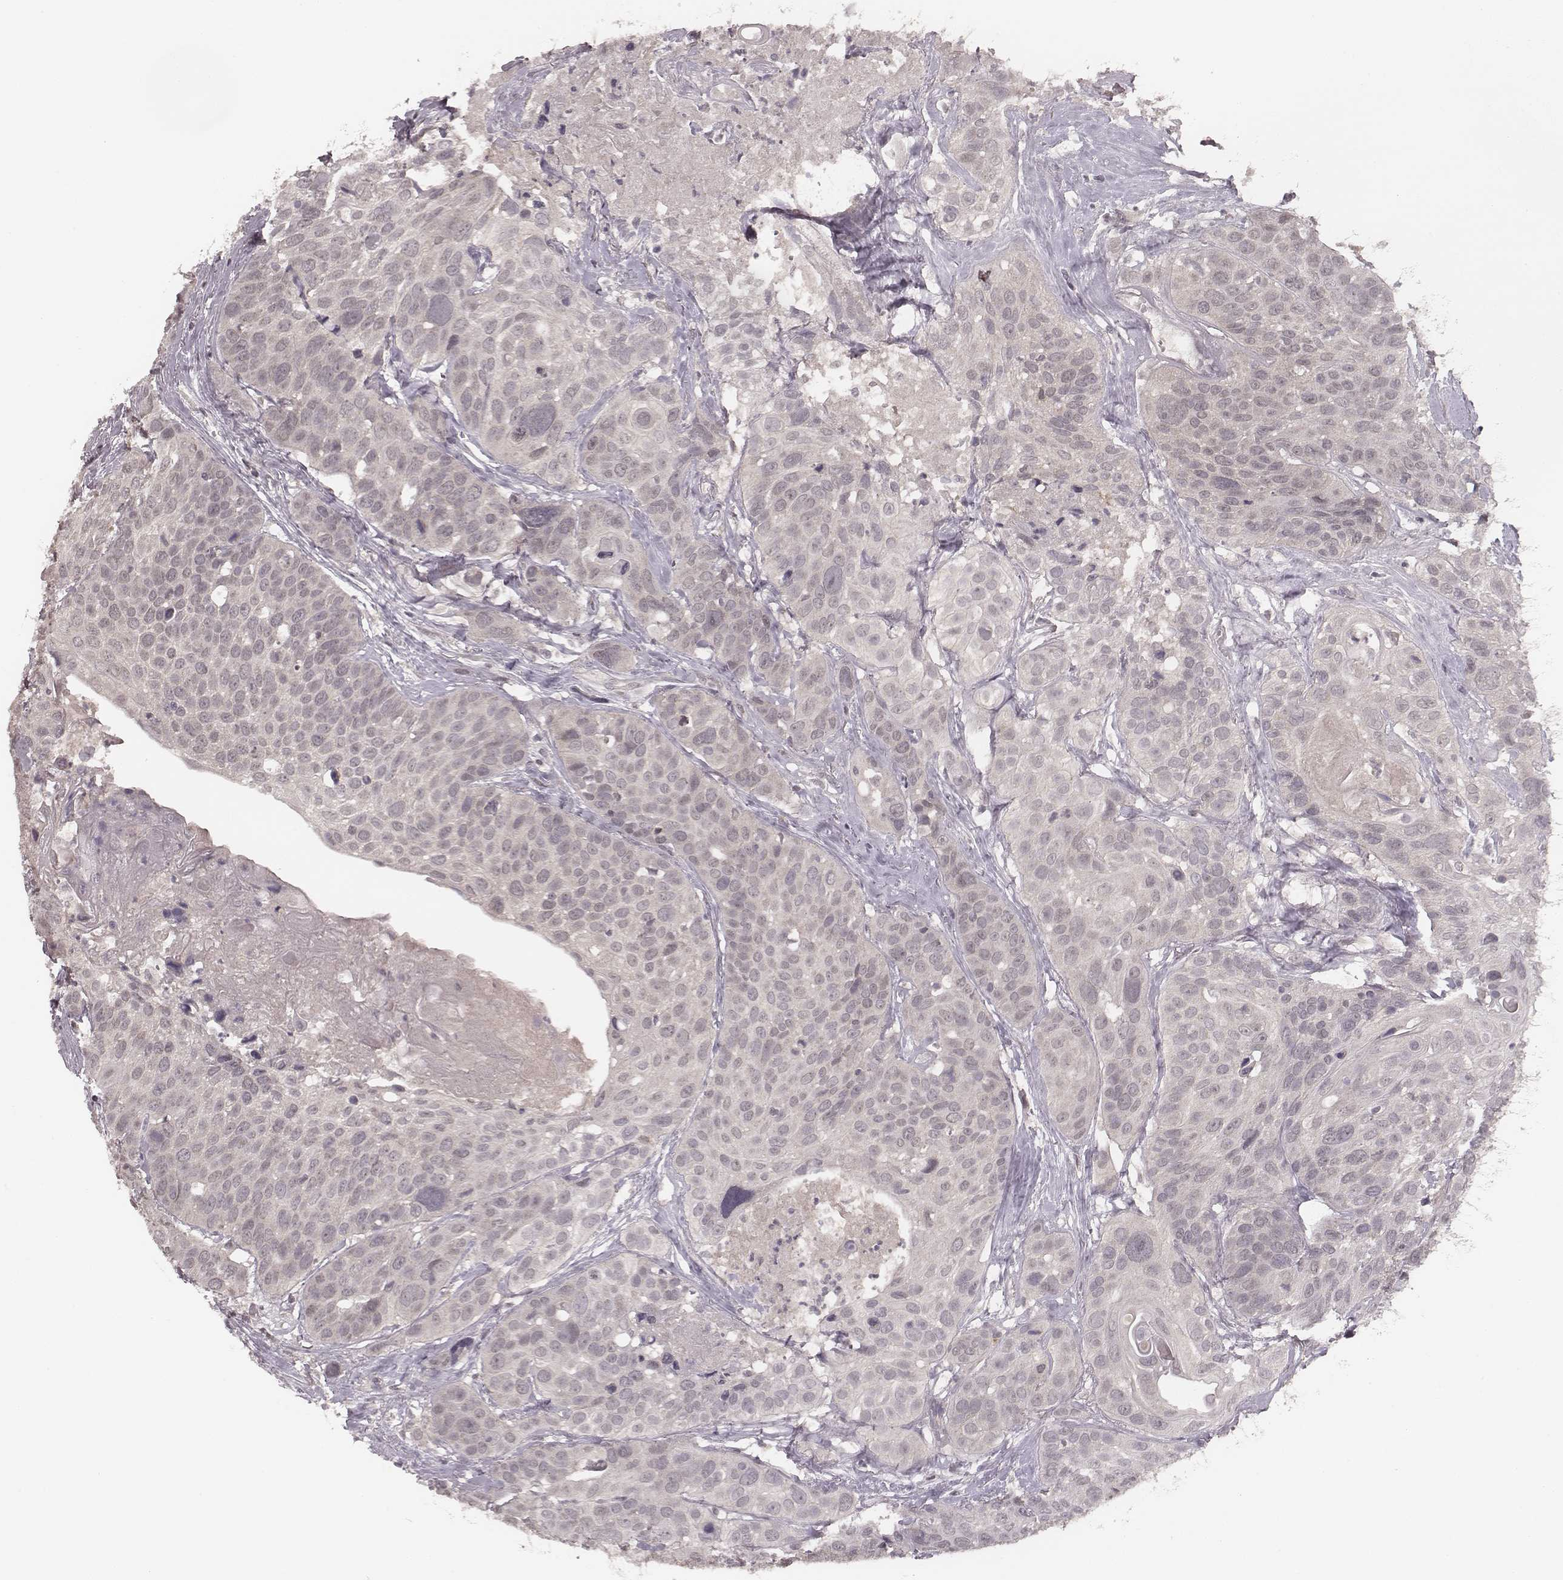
{"staining": {"intensity": "negative", "quantity": "none", "location": "none"}, "tissue": "head and neck cancer", "cell_type": "Tumor cells", "image_type": "cancer", "snomed": [{"axis": "morphology", "description": "Squamous cell carcinoma, NOS"}, {"axis": "topography", "description": "Oral tissue"}, {"axis": "topography", "description": "Head-Neck"}], "caption": "Immunohistochemistry (IHC) photomicrograph of neoplastic tissue: head and neck cancer stained with DAB shows no significant protein expression in tumor cells.", "gene": "LY6K", "patient": {"sex": "male", "age": 56}}